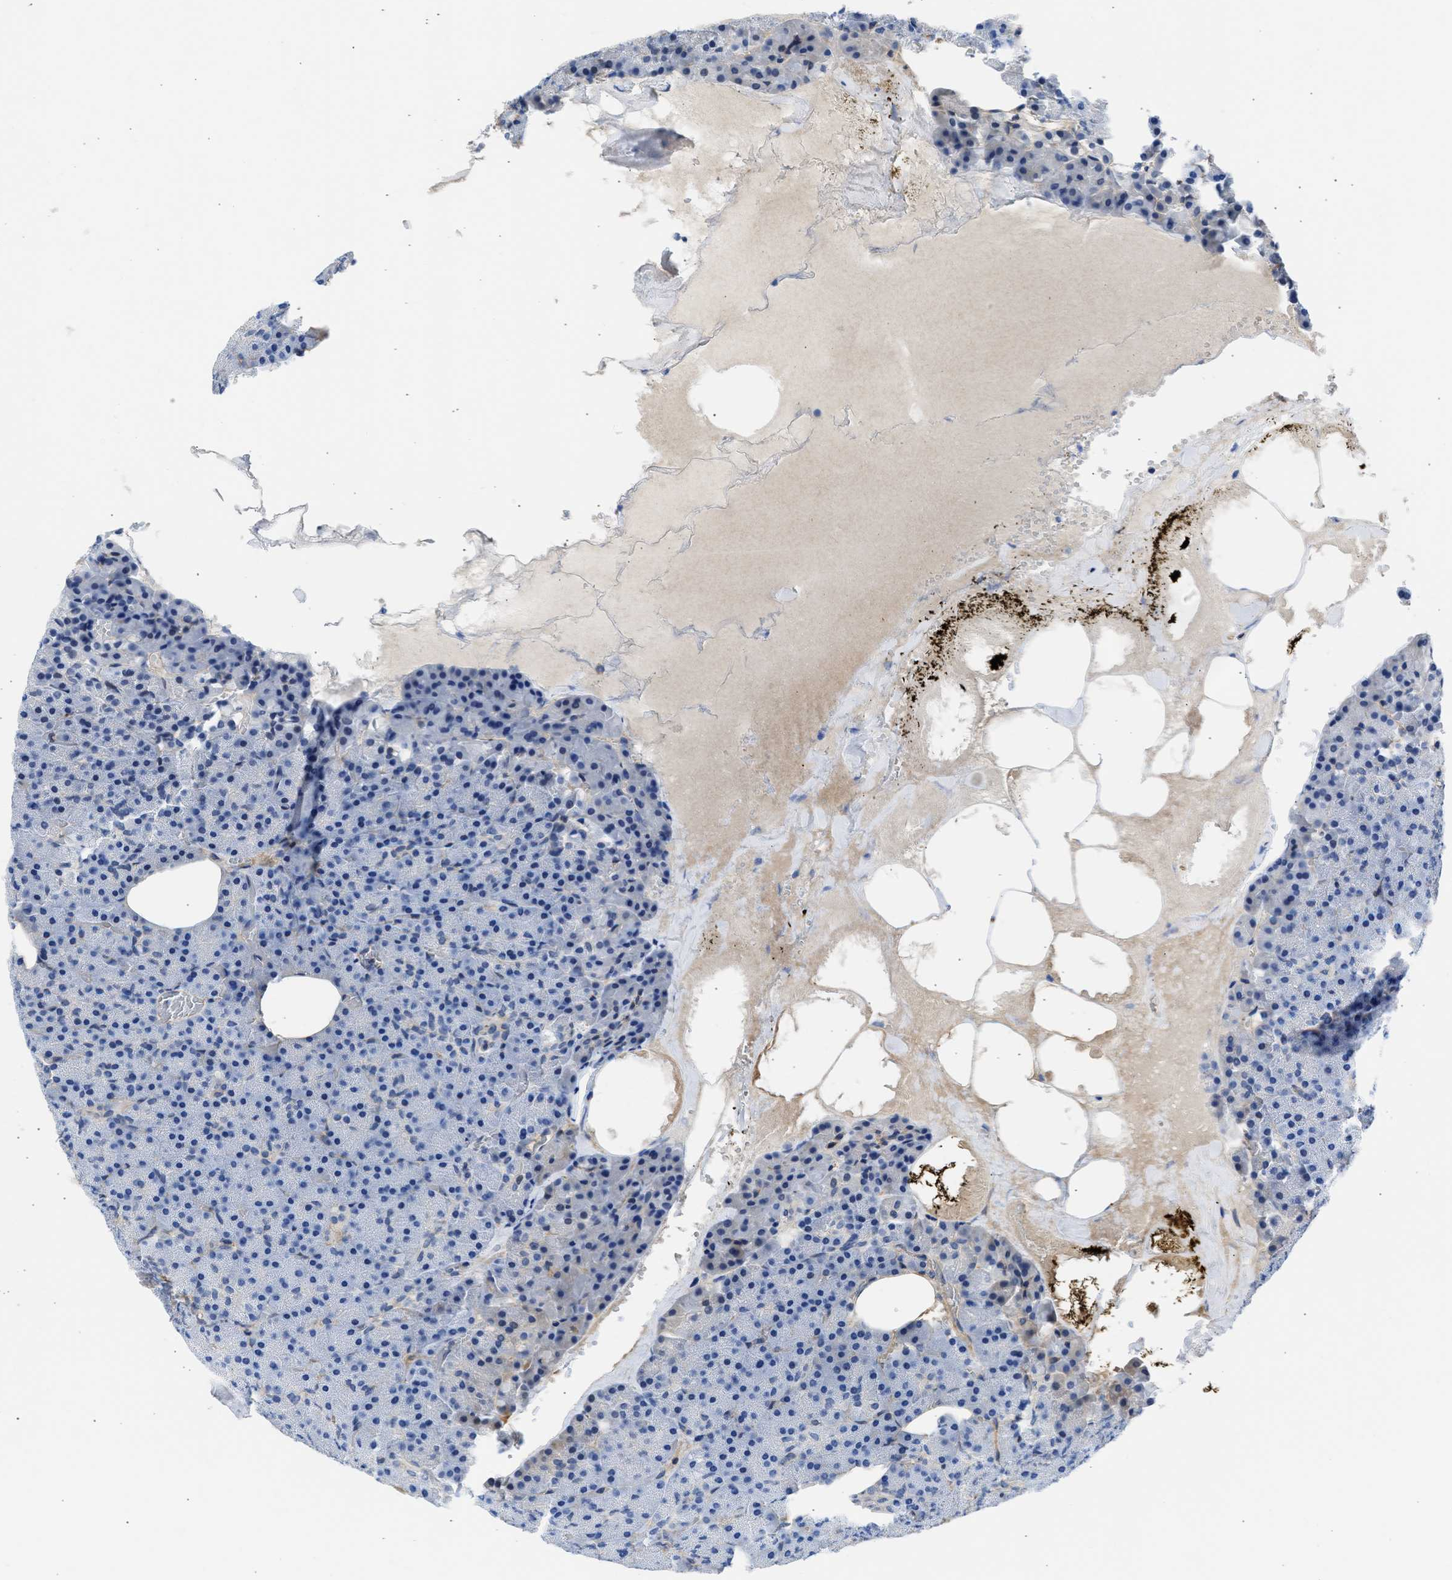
{"staining": {"intensity": "negative", "quantity": "none", "location": "none"}, "tissue": "pancreas", "cell_type": "Exocrine glandular cells", "image_type": "normal", "snomed": [{"axis": "morphology", "description": "Normal tissue, NOS"}, {"axis": "morphology", "description": "Carcinoid, malignant, NOS"}, {"axis": "topography", "description": "Pancreas"}], "caption": "This is a image of immunohistochemistry staining of normal pancreas, which shows no staining in exocrine glandular cells.", "gene": "MAS1L", "patient": {"sex": "female", "age": 35}}